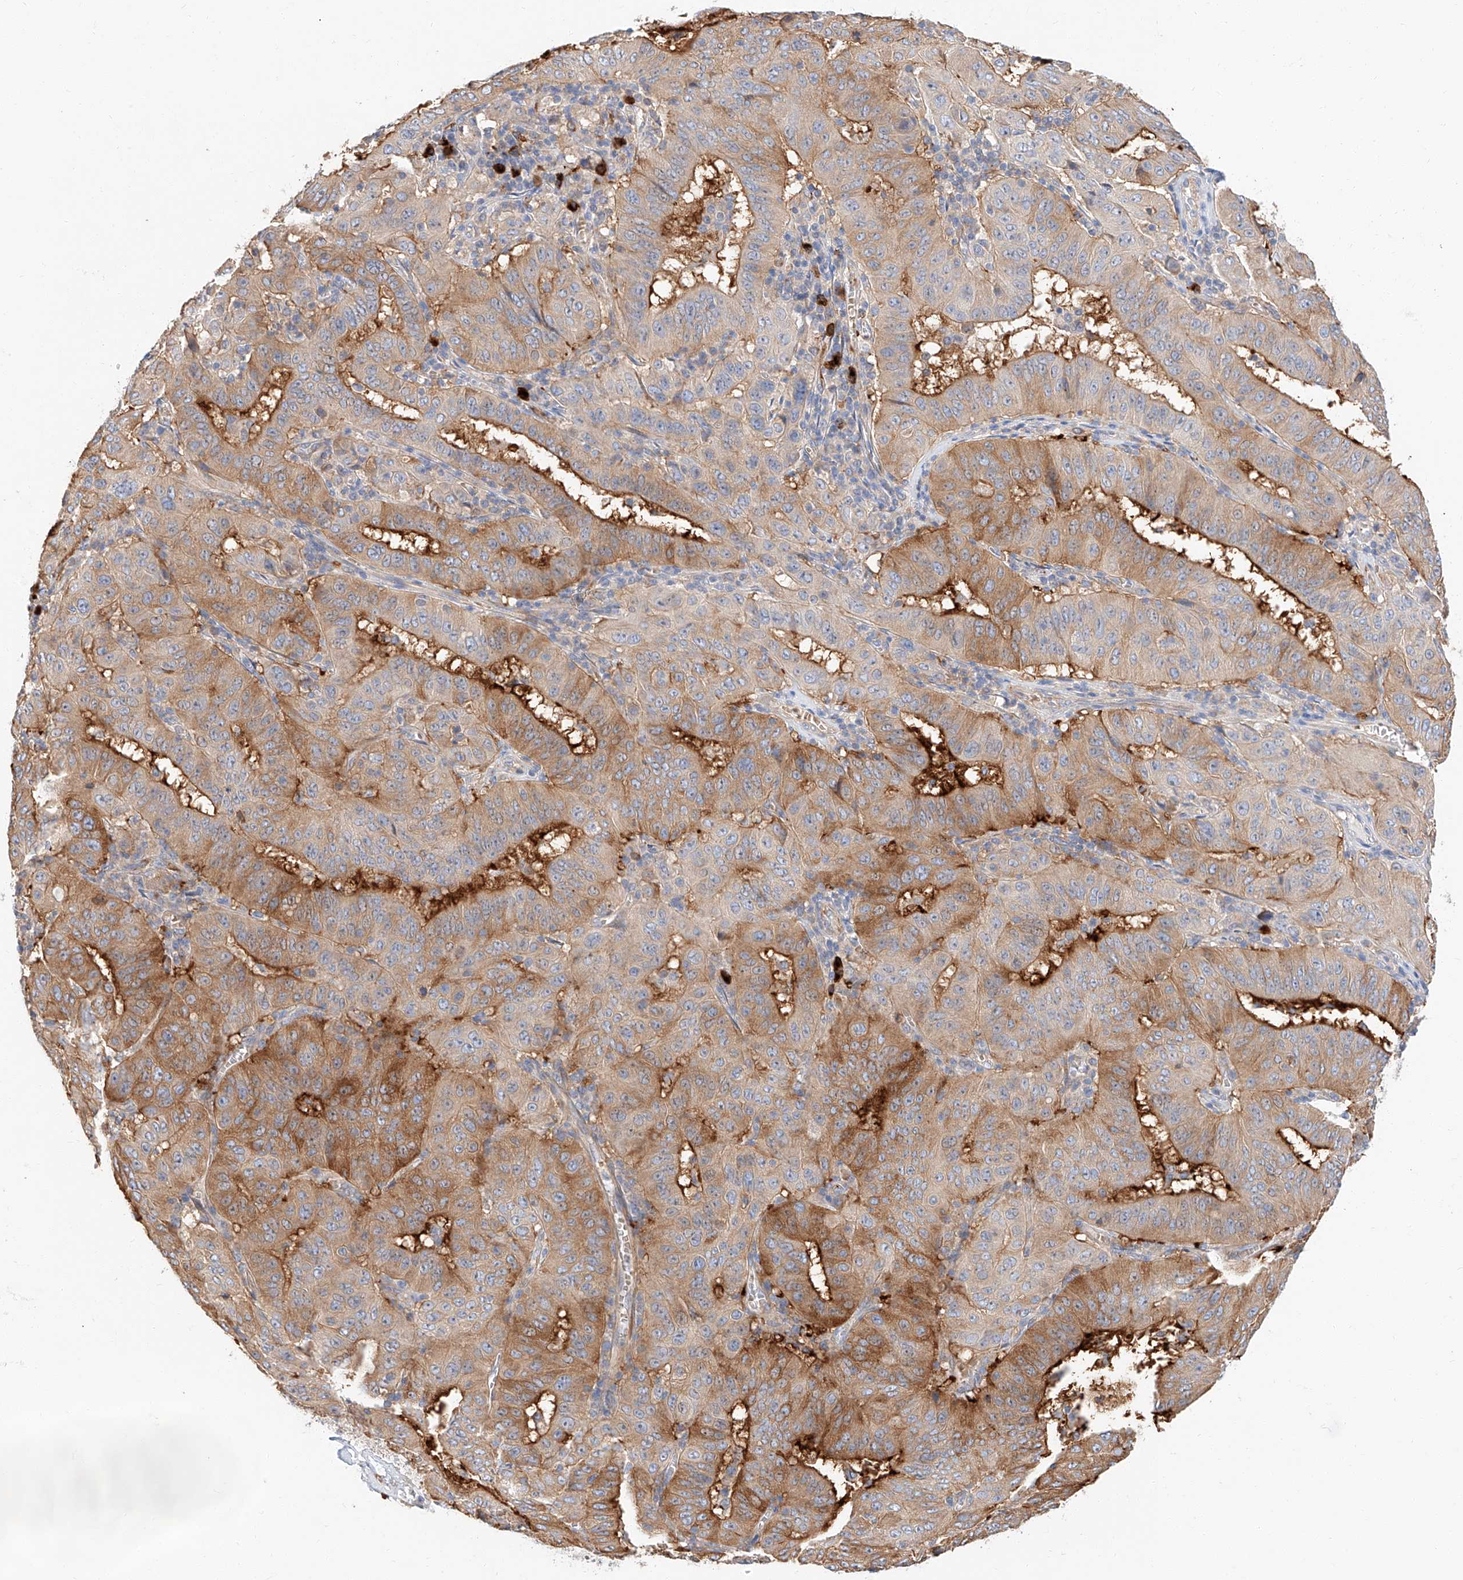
{"staining": {"intensity": "moderate", "quantity": "25%-75%", "location": "cytoplasmic/membranous"}, "tissue": "pancreatic cancer", "cell_type": "Tumor cells", "image_type": "cancer", "snomed": [{"axis": "morphology", "description": "Adenocarcinoma, NOS"}, {"axis": "topography", "description": "Pancreas"}], "caption": "This is a photomicrograph of immunohistochemistry staining of pancreatic cancer (adenocarcinoma), which shows moderate expression in the cytoplasmic/membranous of tumor cells.", "gene": "GLMN", "patient": {"sex": "male", "age": 63}}